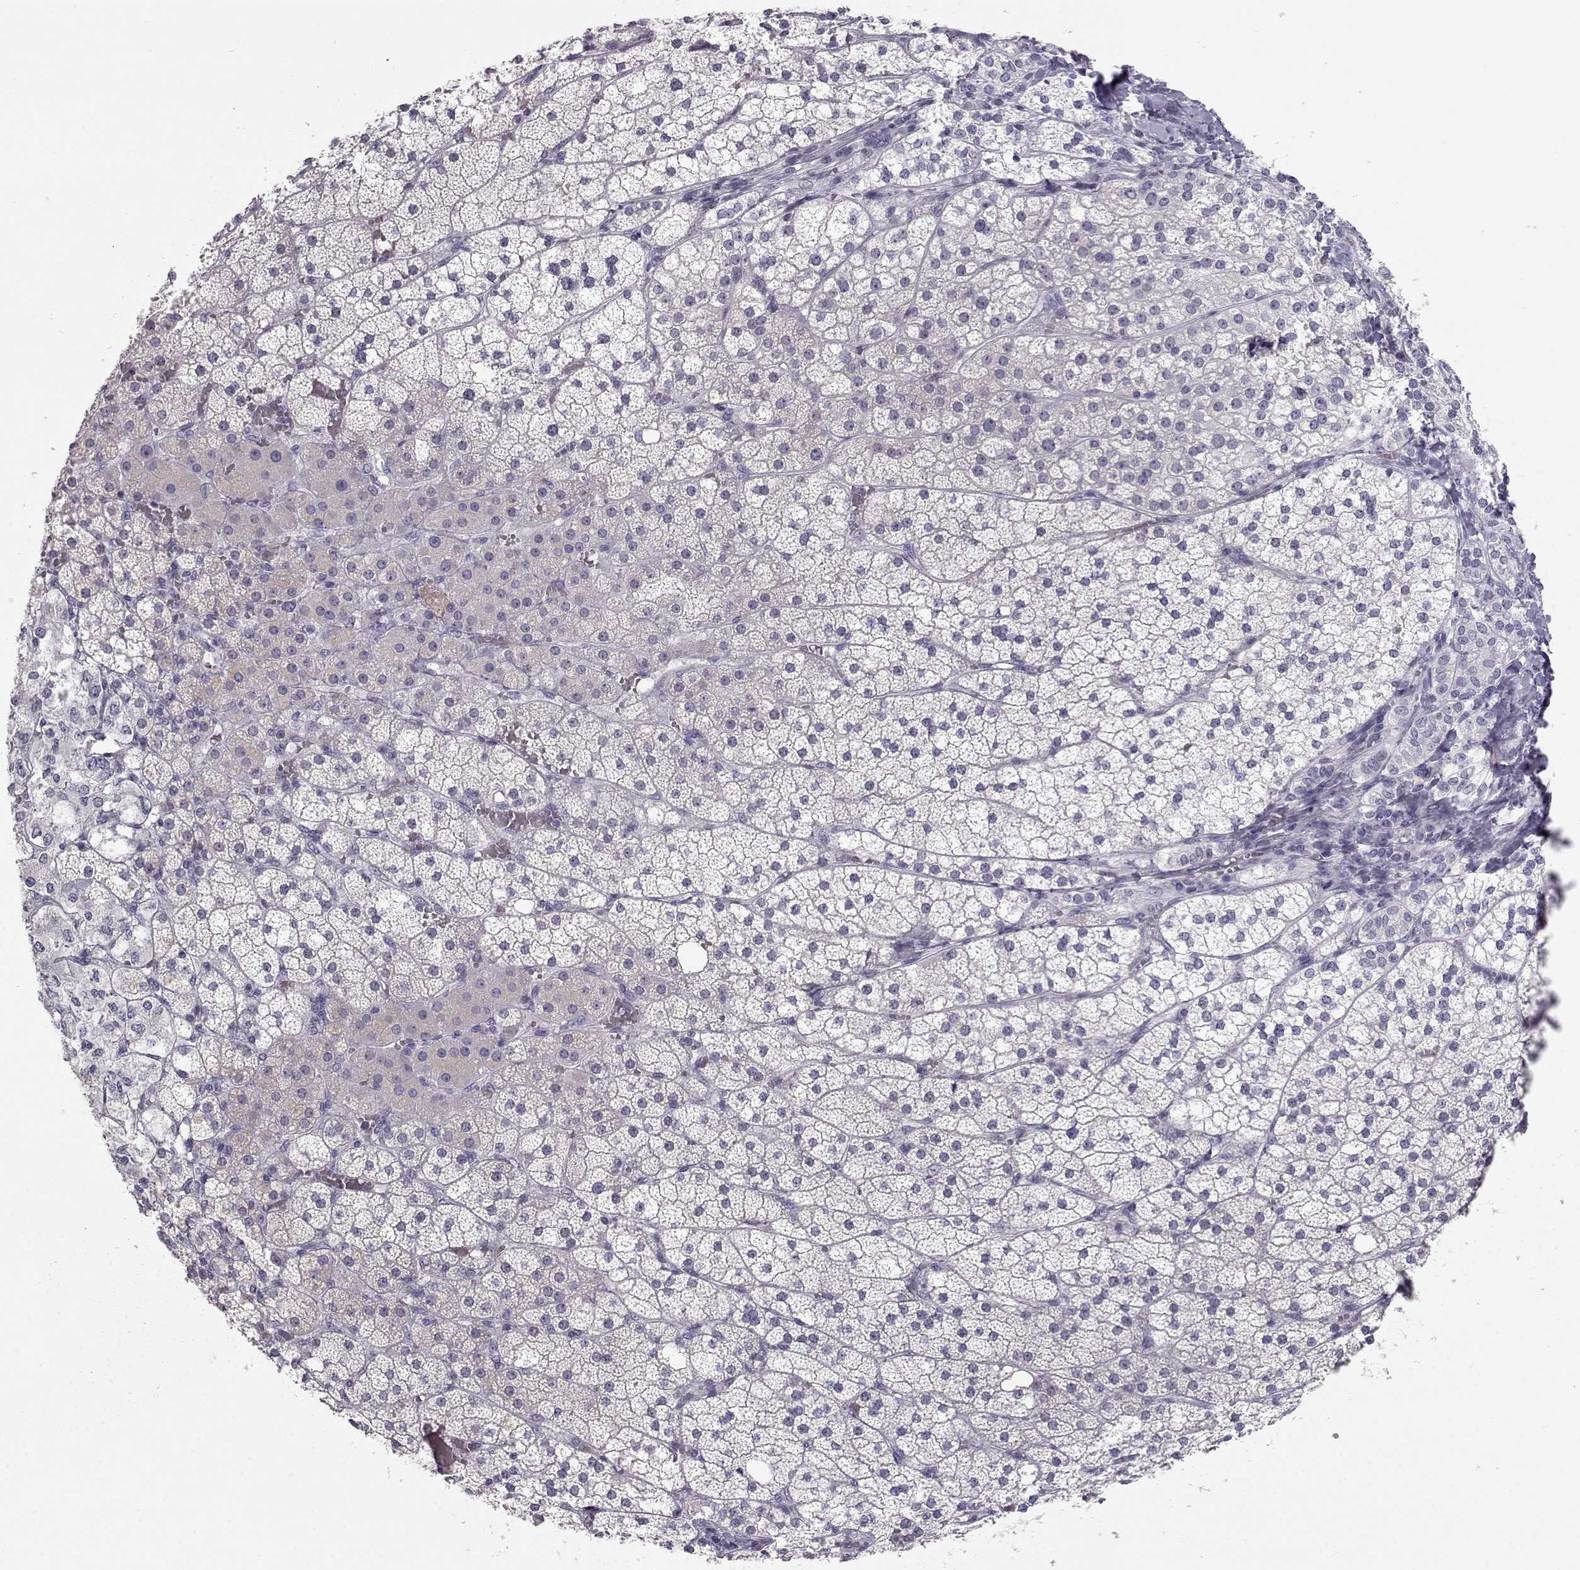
{"staining": {"intensity": "negative", "quantity": "none", "location": "none"}, "tissue": "adrenal gland", "cell_type": "Glandular cells", "image_type": "normal", "snomed": [{"axis": "morphology", "description": "Normal tissue, NOS"}, {"axis": "topography", "description": "Adrenal gland"}], "caption": "The image displays no significant expression in glandular cells of adrenal gland. (DAB (3,3'-diaminobenzidine) immunohistochemistry with hematoxylin counter stain).", "gene": "LAMB3", "patient": {"sex": "male", "age": 53}}